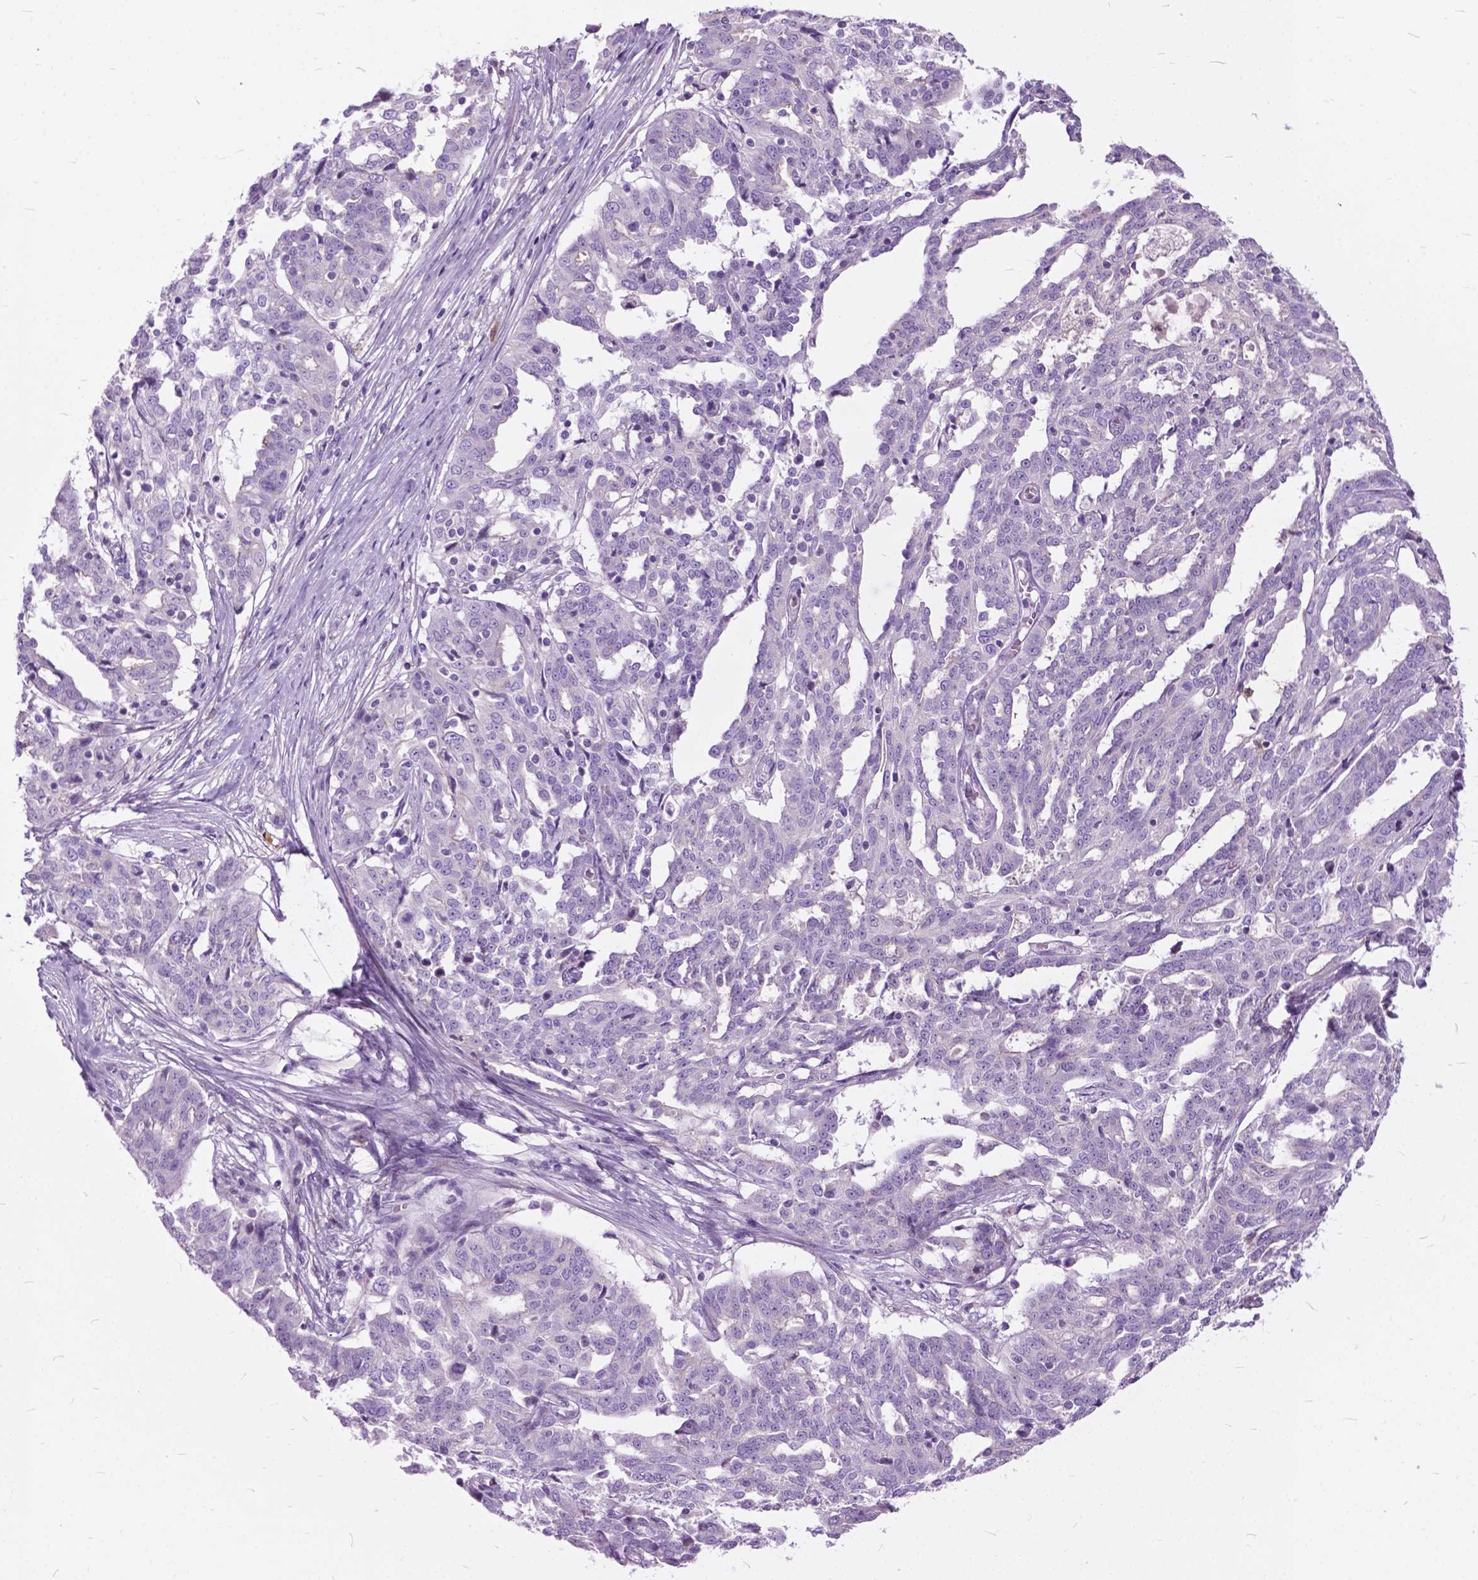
{"staining": {"intensity": "negative", "quantity": "none", "location": "none"}, "tissue": "ovarian cancer", "cell_type": "Tumor cells", "image_type": "cancer", "snomed": [{"axis": "morphology", "description": "Cystadenocarcinoma, serous, NOS"}, {"axis": "topography", "description": "Ovary"}], "caption": "Human ovarian serous cystadenocarcinoma stained for a protein using immunohistochemistry demonstrates no positivity in tumor cells.", "gene": "PRR35", "patient": {"sex": "female", "age": 67}}